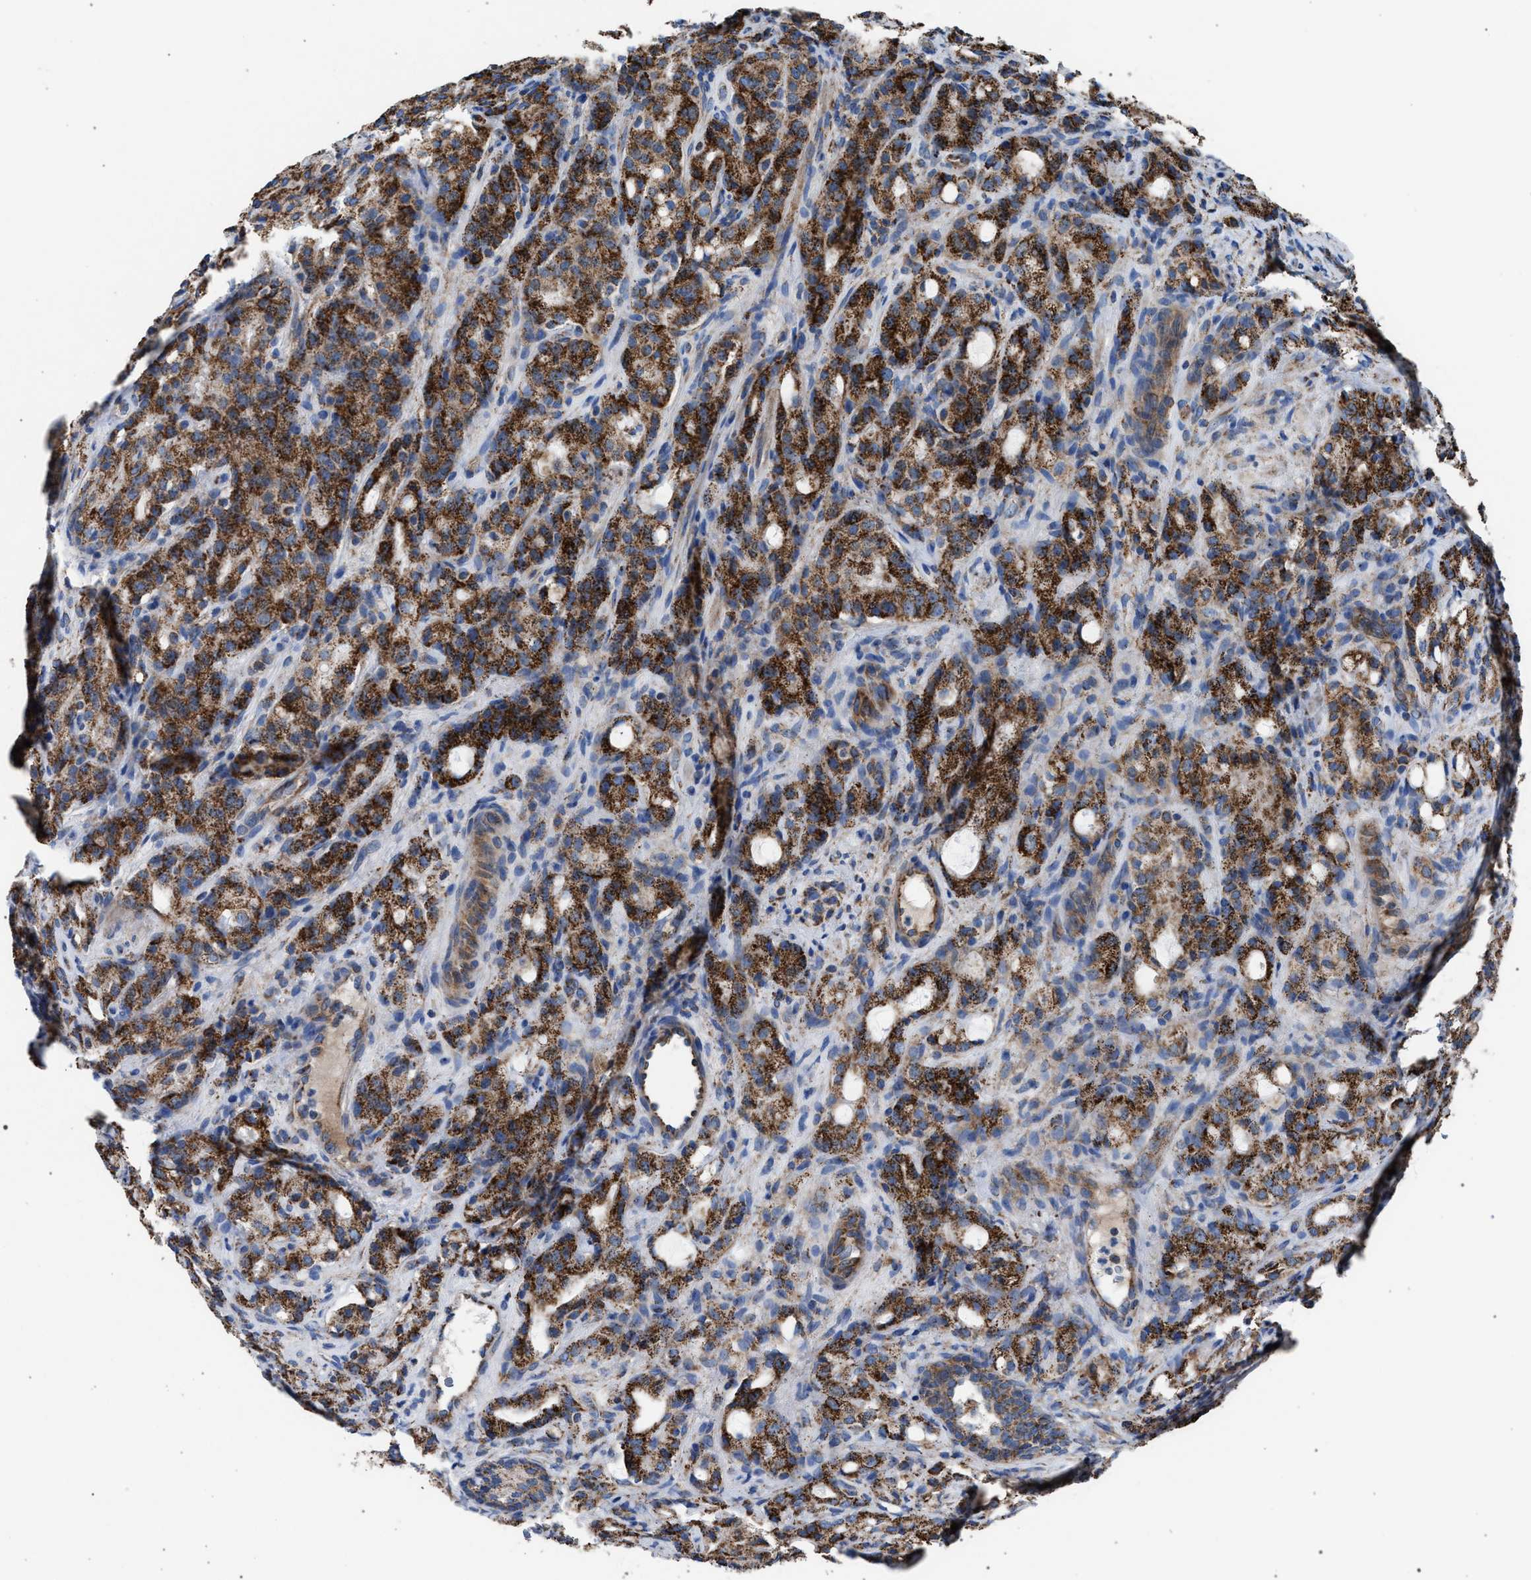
{"staining": {"intensity": "moderate", "quantity": ">75%", "location": "cytoplasmic/membranous"}, "tissue": "prostate cancer", "cell_type": "Tumor cells", "image_type": "cancer", "snomed": [{"axis": "morphology", "description": "Adenocarcinoma, High grade"}, {"axis": "topography", "description": "Prostate"}], "caption": "Human prostate cancer (high-grade adenocarcinoma) stained with a brown dye demonstrates moderate cytoplasmic/membranous positive positivity in about >75% of tumor cells.", "gene": "VPS13A", "patient": {"sex": "male", "age": 72}}